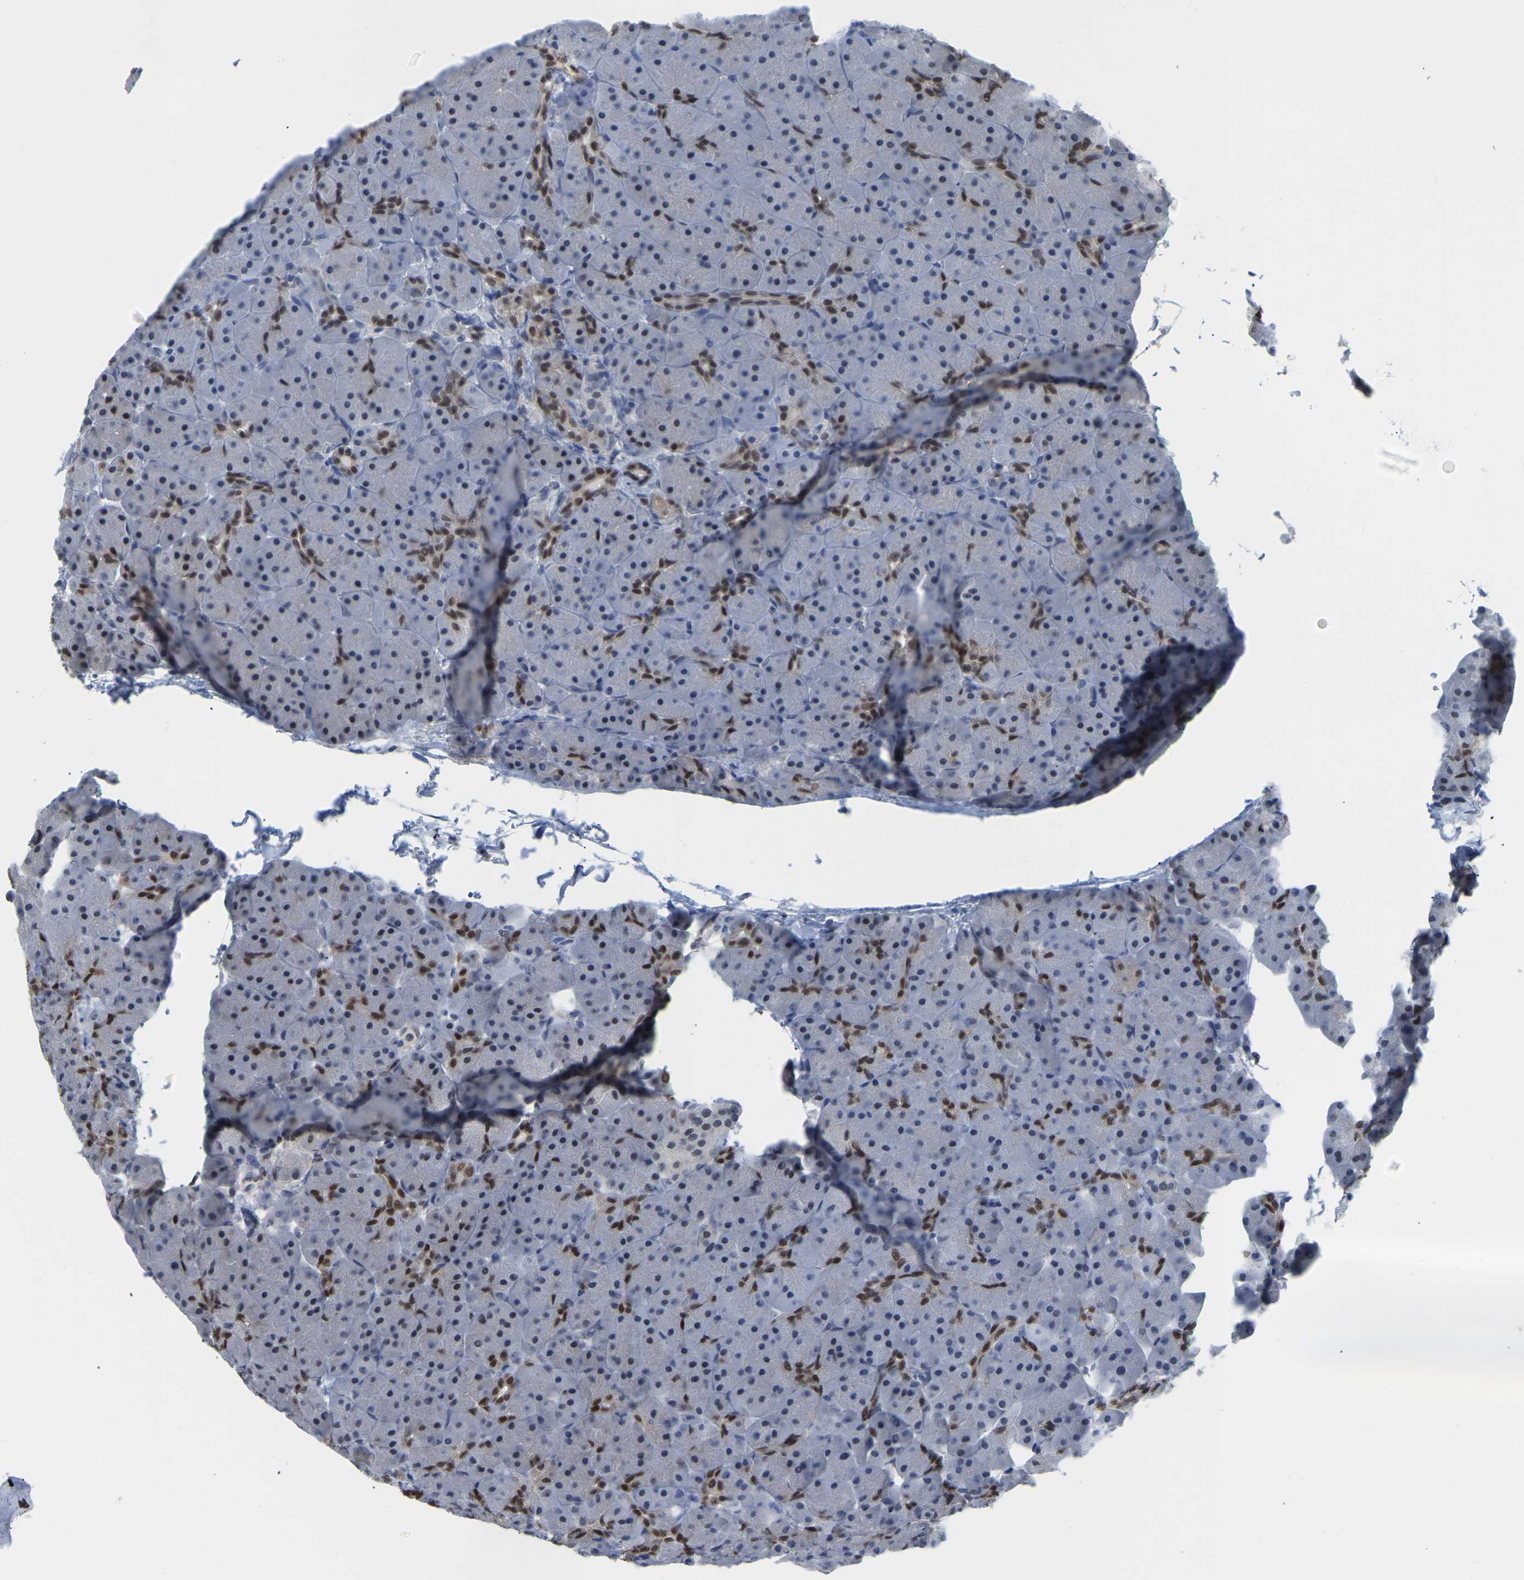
{"staining": {"intensity": "moderate", "quantity": "25%-75%", "location": "nuclear"}, "tissue": "pancreas", "cell_type": "Exocrine glandular cells", "image_type": "normal", "snomed": [{"axis": "morphology", "description": "Normal tissue, NOS"}, {"axis": "topography", "description": "Pancreas"}], "caption": "This image demonstrates immunohistochemistry (IHC) staining of benign pancreas, with medium moderate nuclear expression in approximately 25%-75% of exocrine glandular cells.", "gene": "KLRG2", "patient": {"sex": "male", "age": 66}}